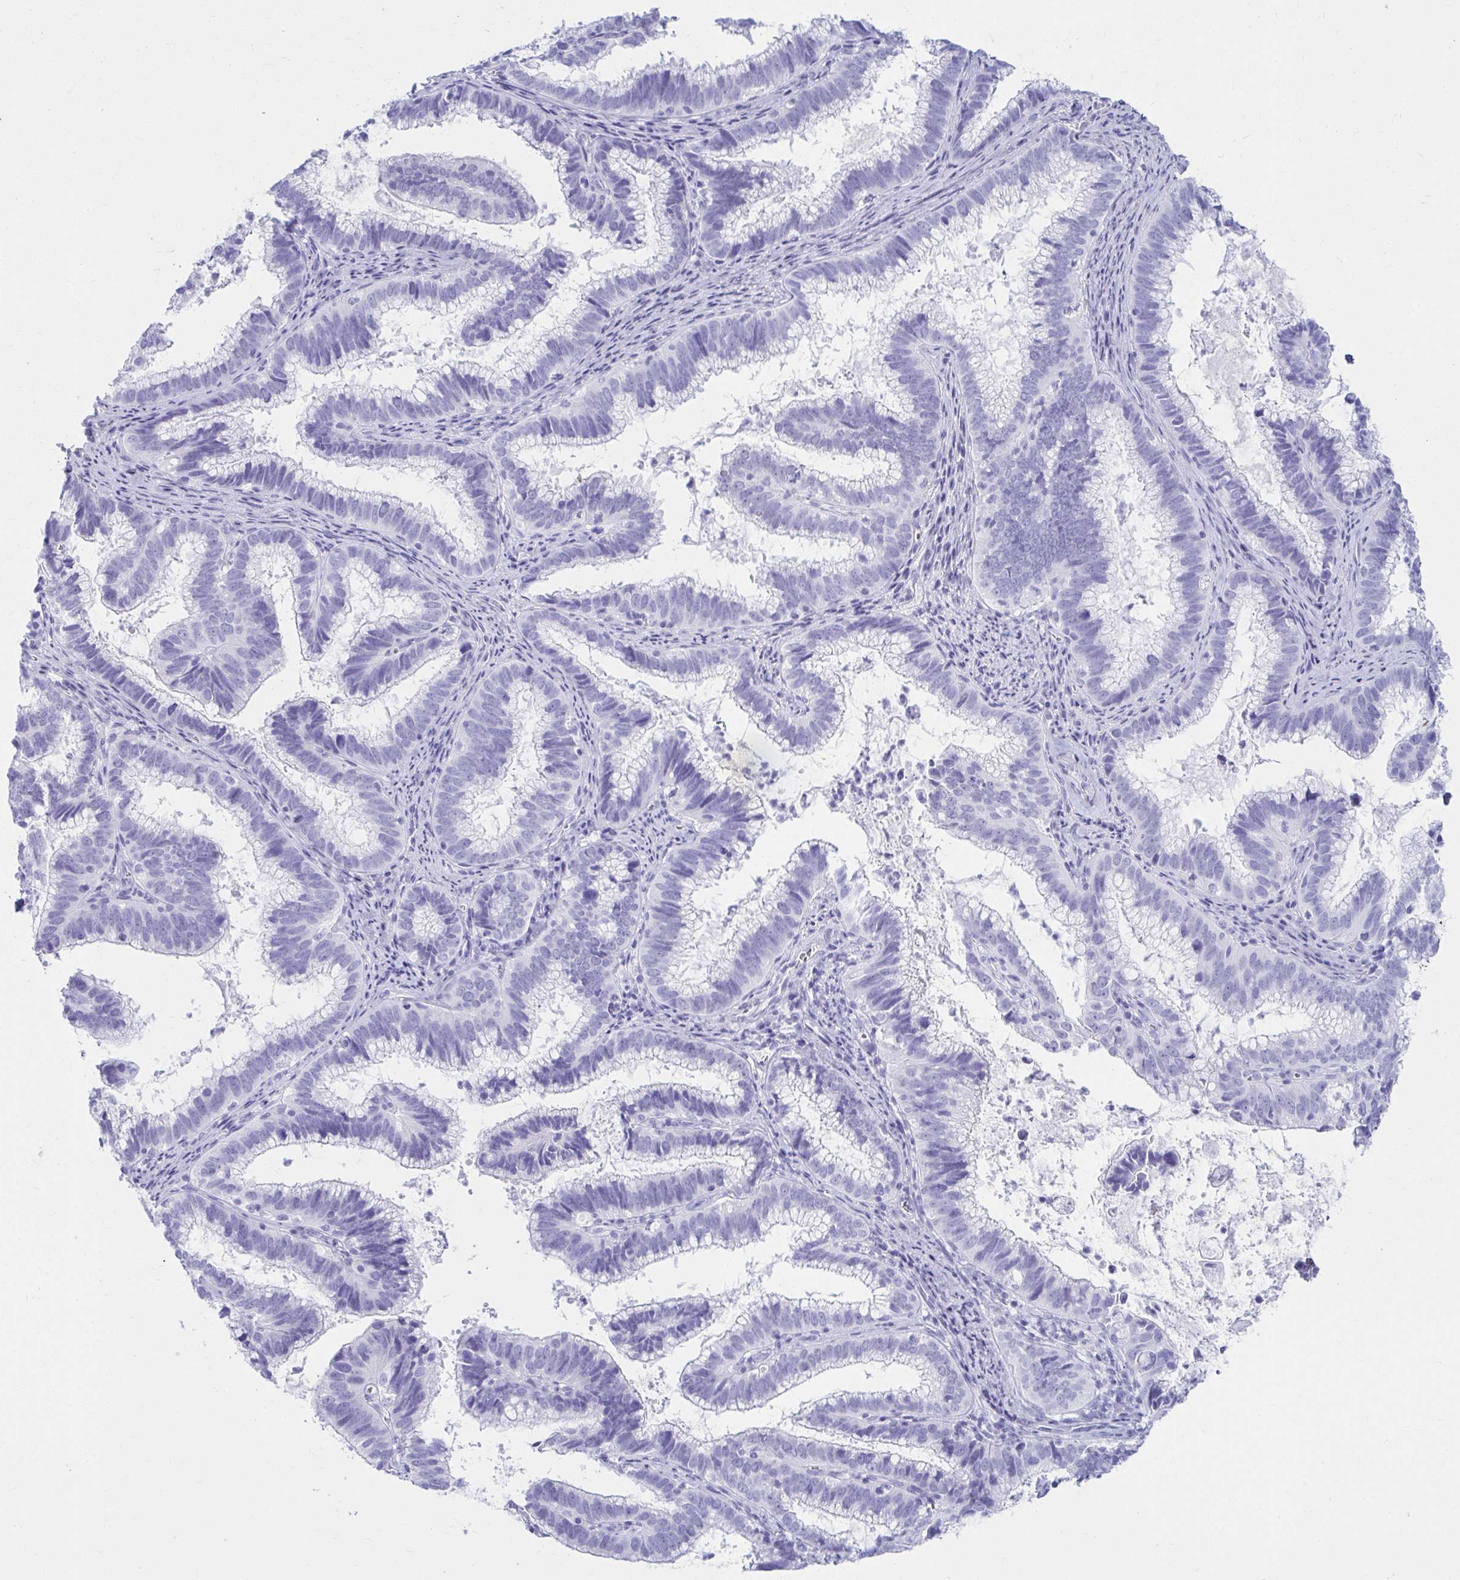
{"staining": {"intensity": "negative", "quantity": "none", "location": "none"}, "tissue": "cervical cancer", "cell_type": "Tumor cells", "image_type": "cancer", "snomed": [{"axis": "morphology", "description": "Adenocarcinoma, NOS"}, {"axis": "topography", "description": "Cervix"}], "caption": "IHC histopathology image of adenocarcinoma (cervical) stained for a protein (brown), which displays no positivity in tumor cells.", "gene": "ATP4B", "patient": {"sex": "female", "age": 61}}